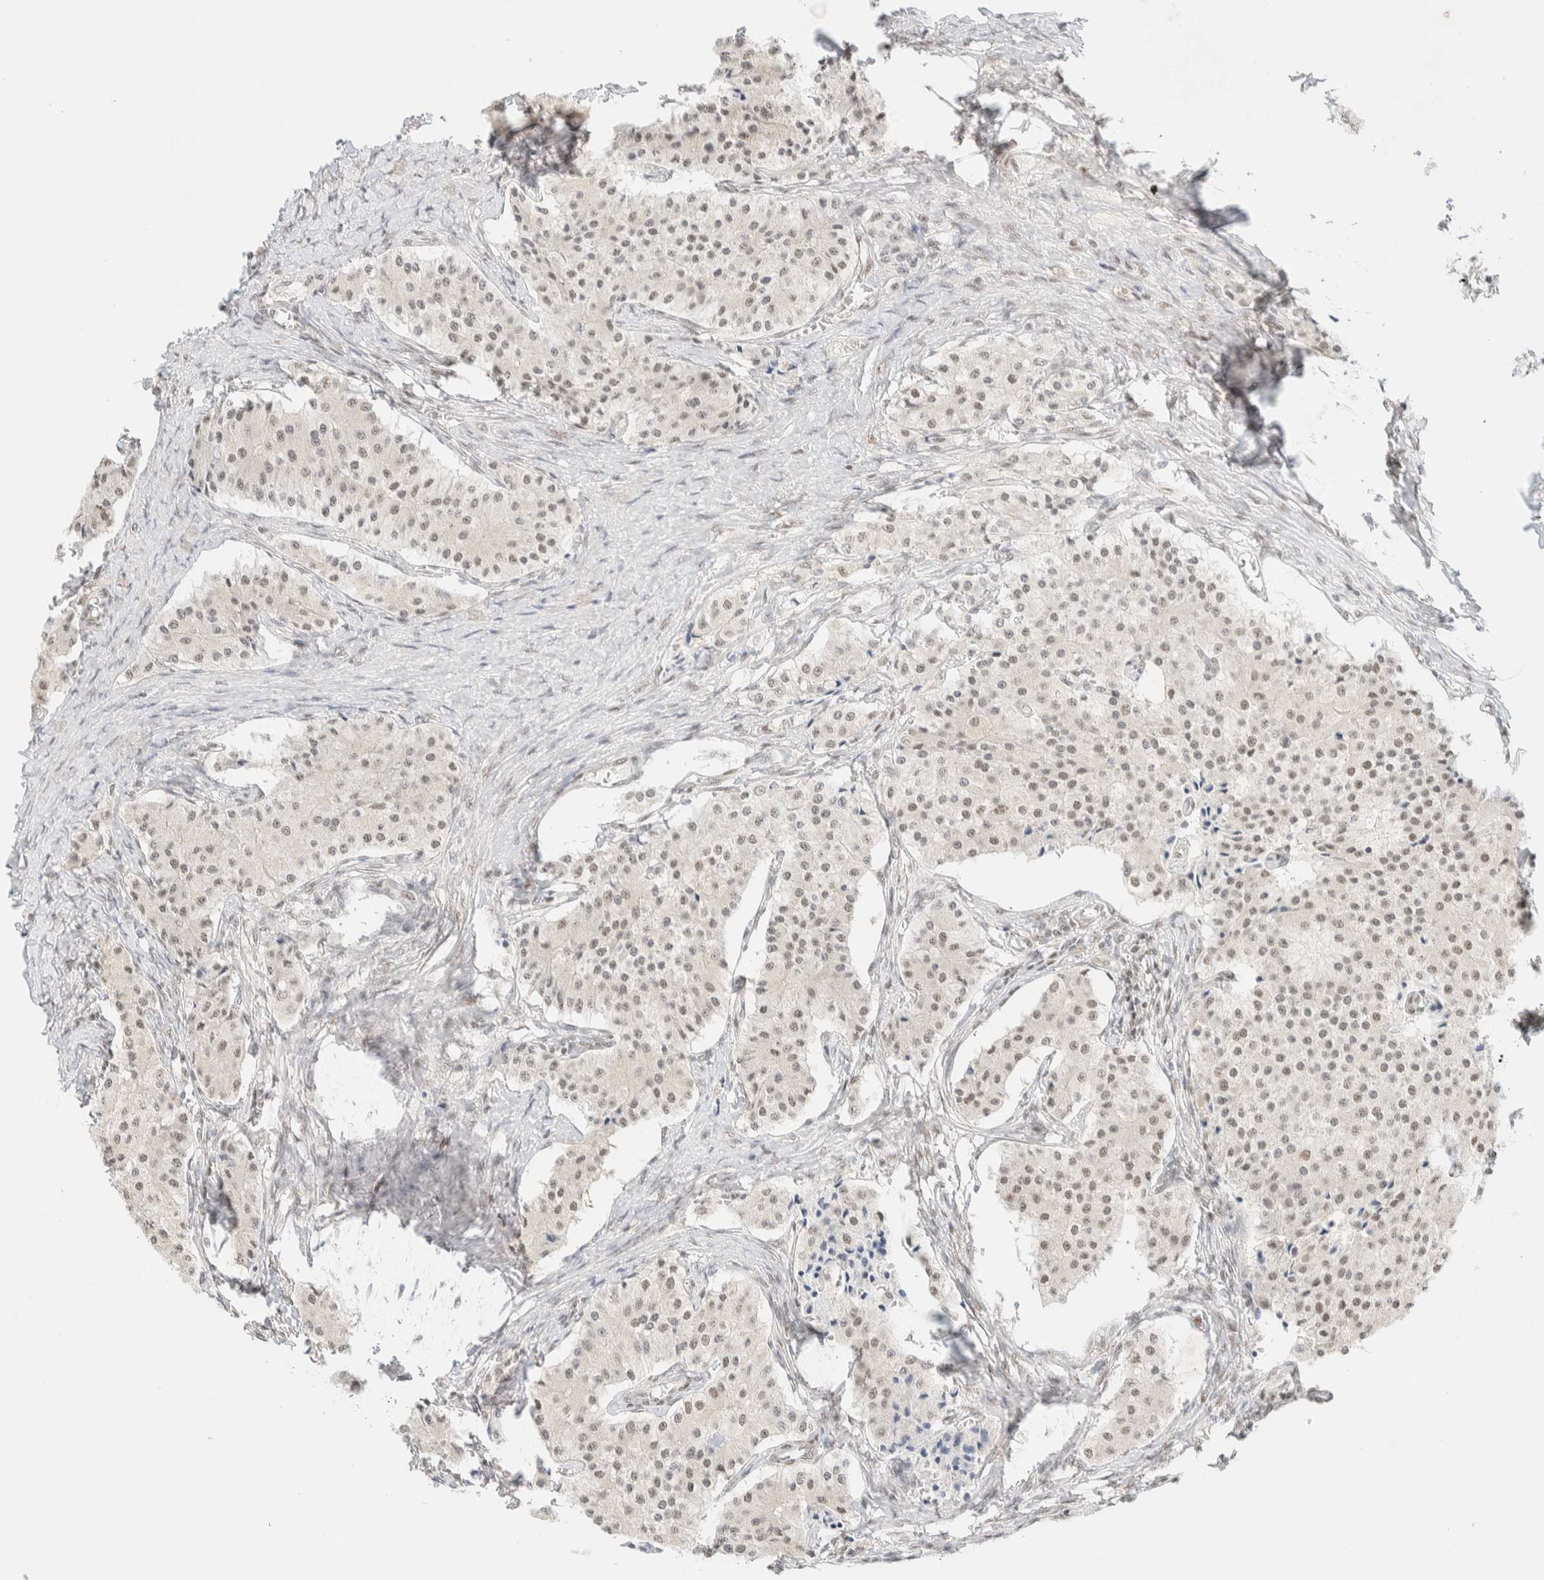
{"staining": {"intensity": "weak", "quantity": "<25%", "location": "nuclear"}, "tissue": "carcinoid", "cell_type": "Tumor cells", "image_type": "cancer", "snomed": [{"axis": "morphology", "description": "Carcinoid, malignant, NOS"}, {"axis": "topography", "description": "Colon"}], "caption": "Tumor cells are negative for protein expression in human carcinoid (malignant).", "gene": "PYGO2", "patient": {"sex": "female", "age": 52}}